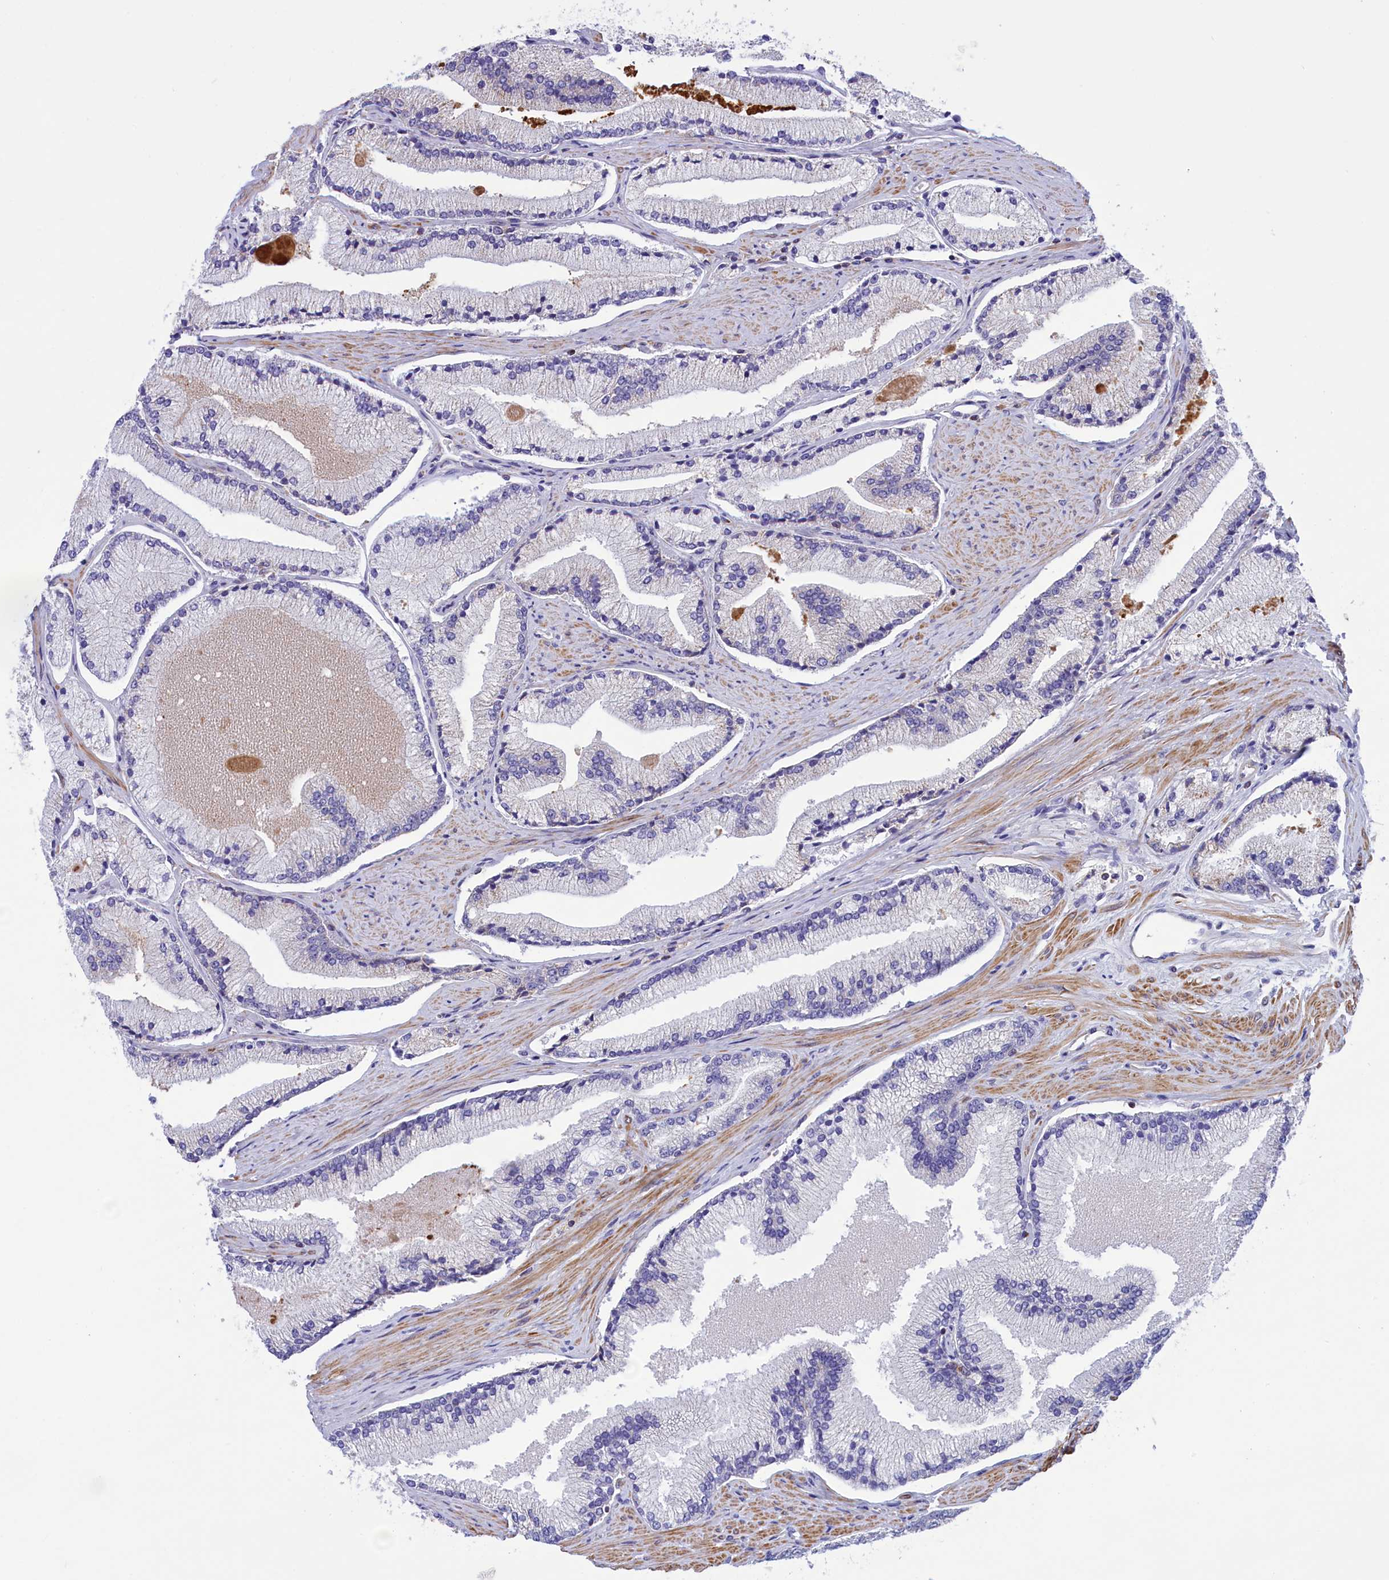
{"staining": {"intensity": "negative", "quantity": "none", "location": "none"}, "tissue": "prostate cancer", "cell_type": "Tumor cells", "image_type": "cancer", "snomed": [{"axis": "morphology", "description": "Adenocarcinoma, High grade"}, {"axis": "topography", "description": "Prostate"}], "caption": "IHC of human prostate adenocarcinoma (high-grade) demonstrates no expression in tumor cells.", "gene": "CORO7-PAM16", "patient": {"sex": "male", "age": 67}}